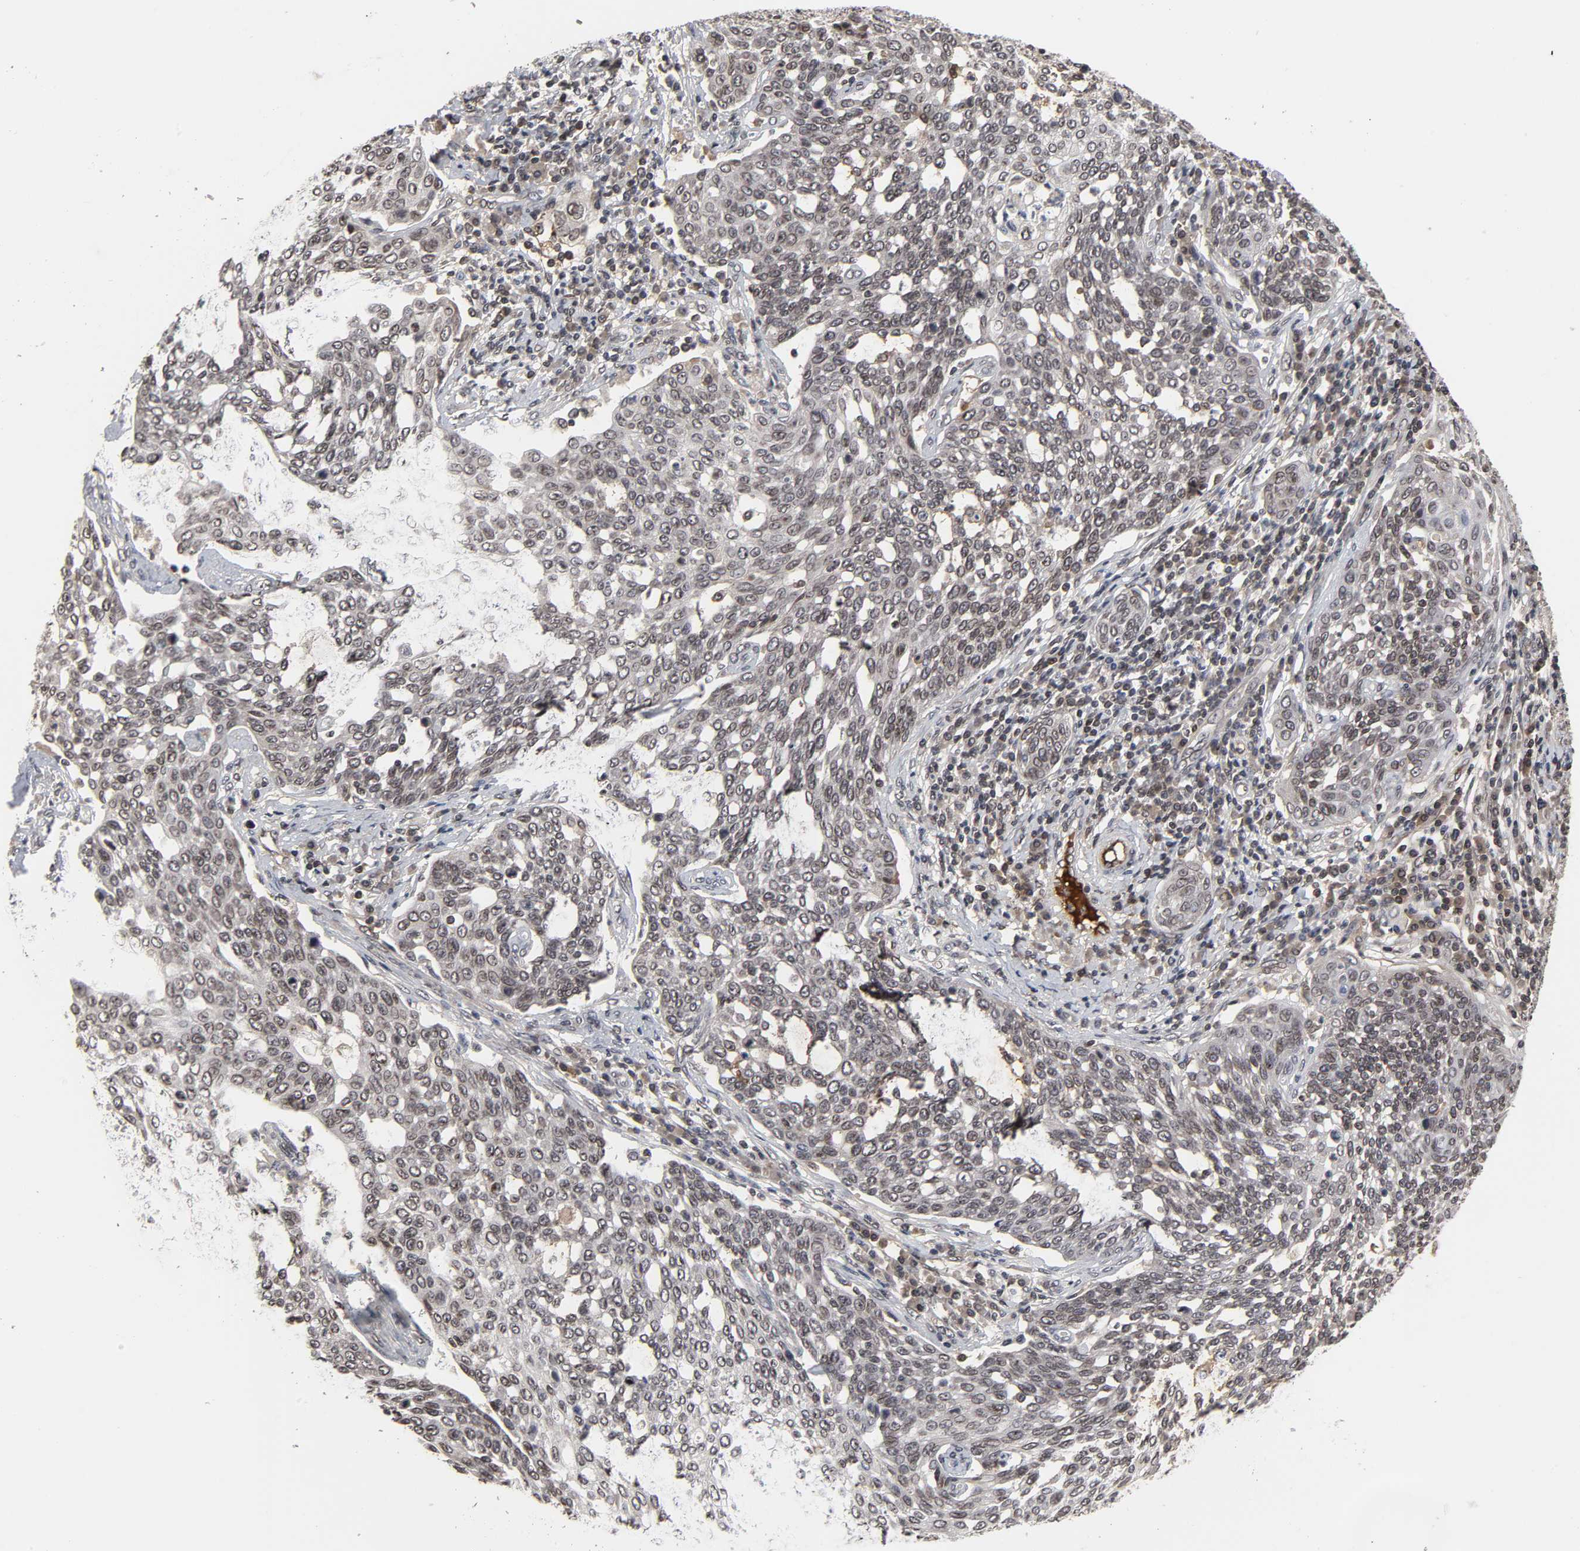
{"staining": {"intensity": "weak", "quantity": "25%-75%", "location": "cytoplasmic/membranous,nuclear"}, "tissue": "cervical cancer", "cell_type": "Tumor cells", "image_type": "cancer", "snomed": [{"axis": "morphology", "description": "Squamous cell carcinoma, NOS"}, {"axis": "topography", "description": "Cervix"}], "caption": "A low amount of weak cytoplasmic/membranous and nuclear staining is appreciated in approximately 25%-75% of tumor cells in cervical cancer (squamous cell carcinoma) tissue. (DAB (3,3'-diaminobenzidine) IHC, brown staining for protein, blue staining for nuclei).", "gene": "CPN2", "patient": {"sex": "female", "age": 34}}